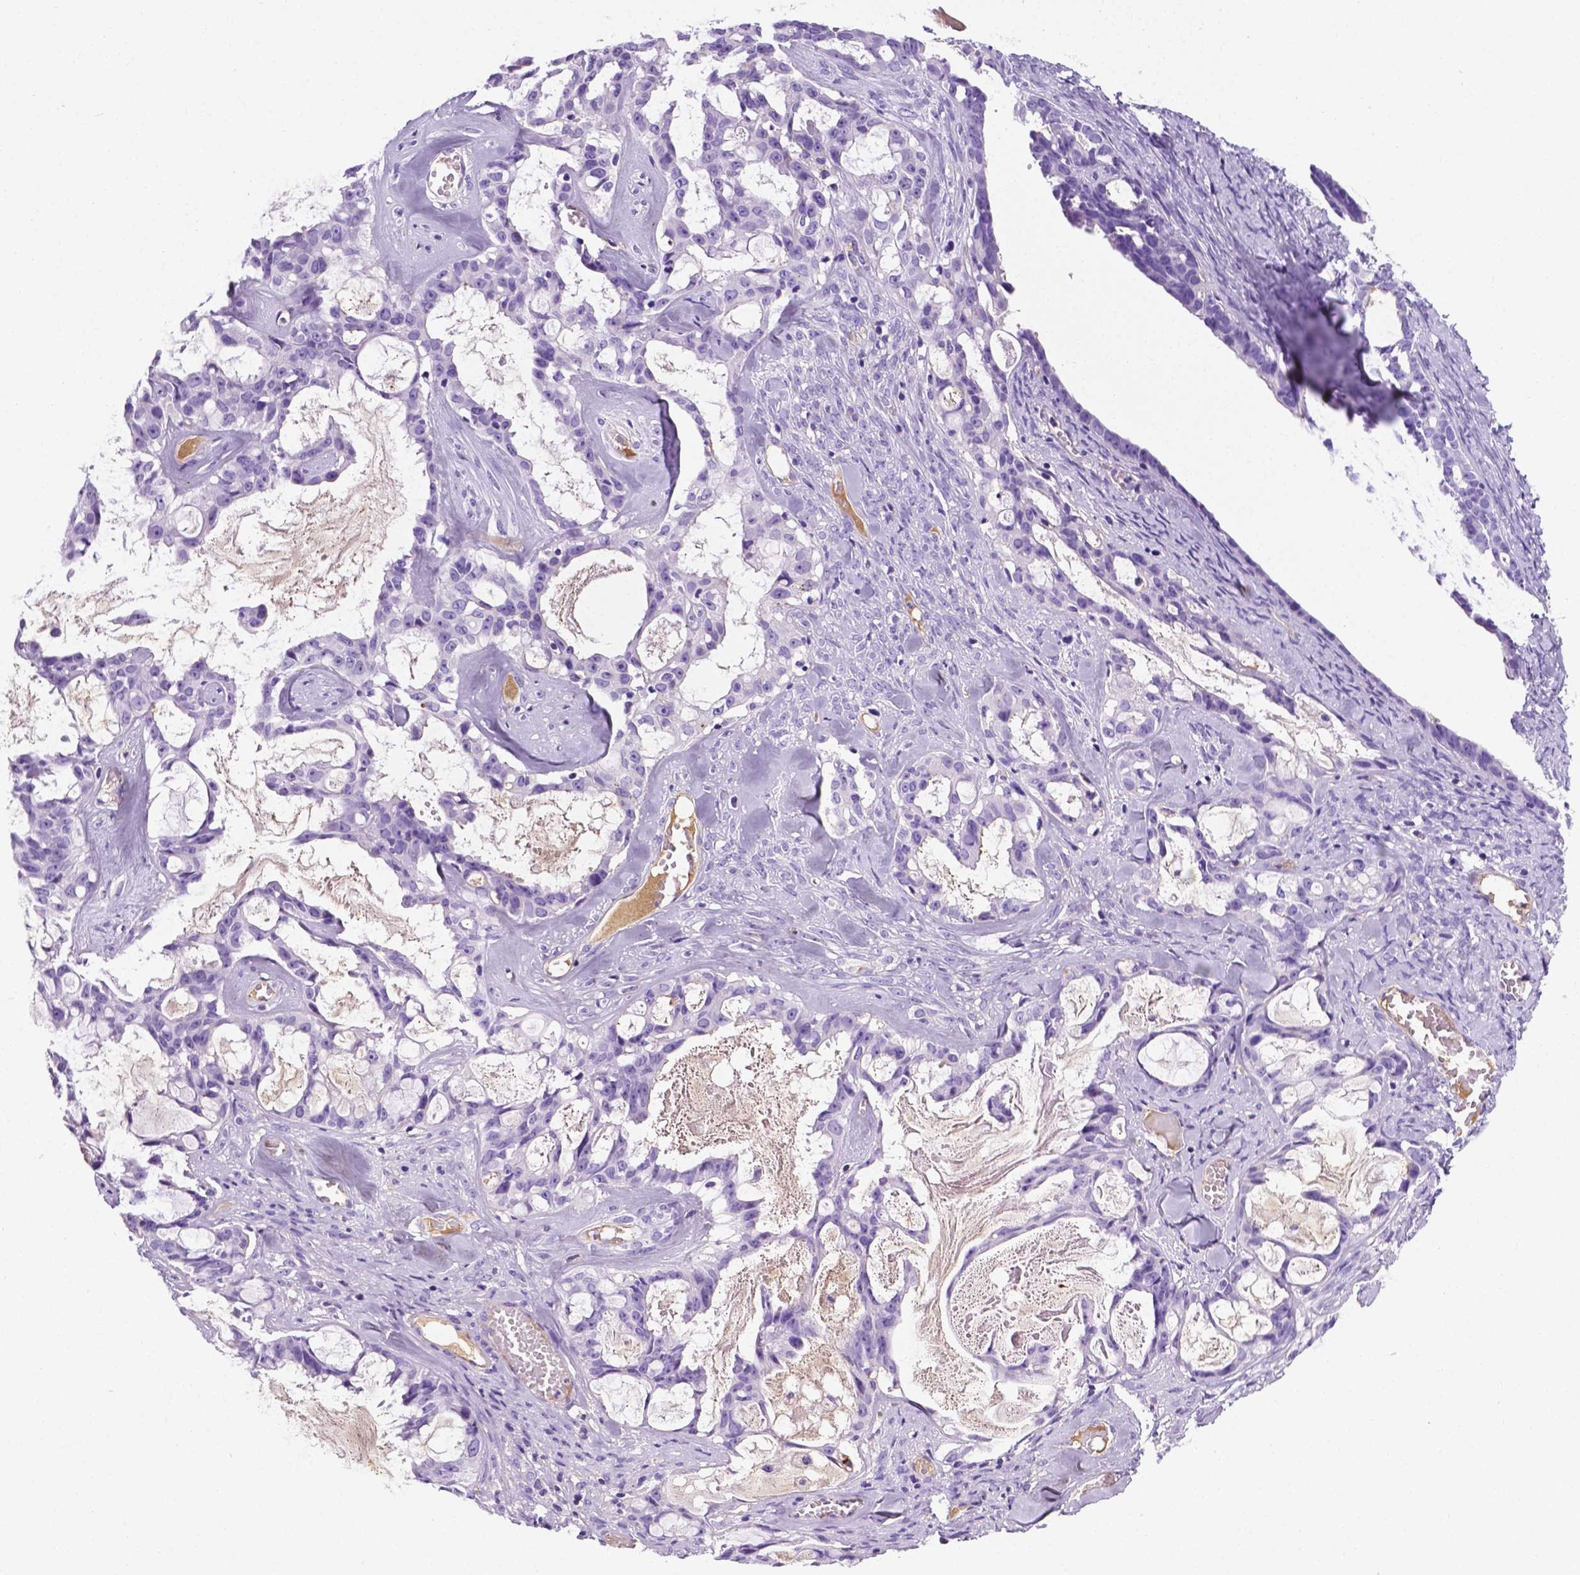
{"staining": {"intensity": "negative", "quantity": "none", "location": "none"}, "tissue": "ovarian cancer", "cell_type": "Tumor cells", "image_type": "cancer", "snomed": [{"axis": "morphology", "description": "Cystadenocarcinoma, serous, NOS"}, {"axis": "topography", "description": "Ovary"}], "caption": "This is a image of immunohistochemistry (IHC) staining of ovarian cancer (serous cystadenocarcinoma), which shows no expression in tumor cells. (Stains: DAB (3,3'-diaminobenzidine) IHC with hematoxylin counter stain, Microscopy: brightfield microscopy at high magnification).", "gene": "APOE", "patient": {"sex": "female", "age": 69}}